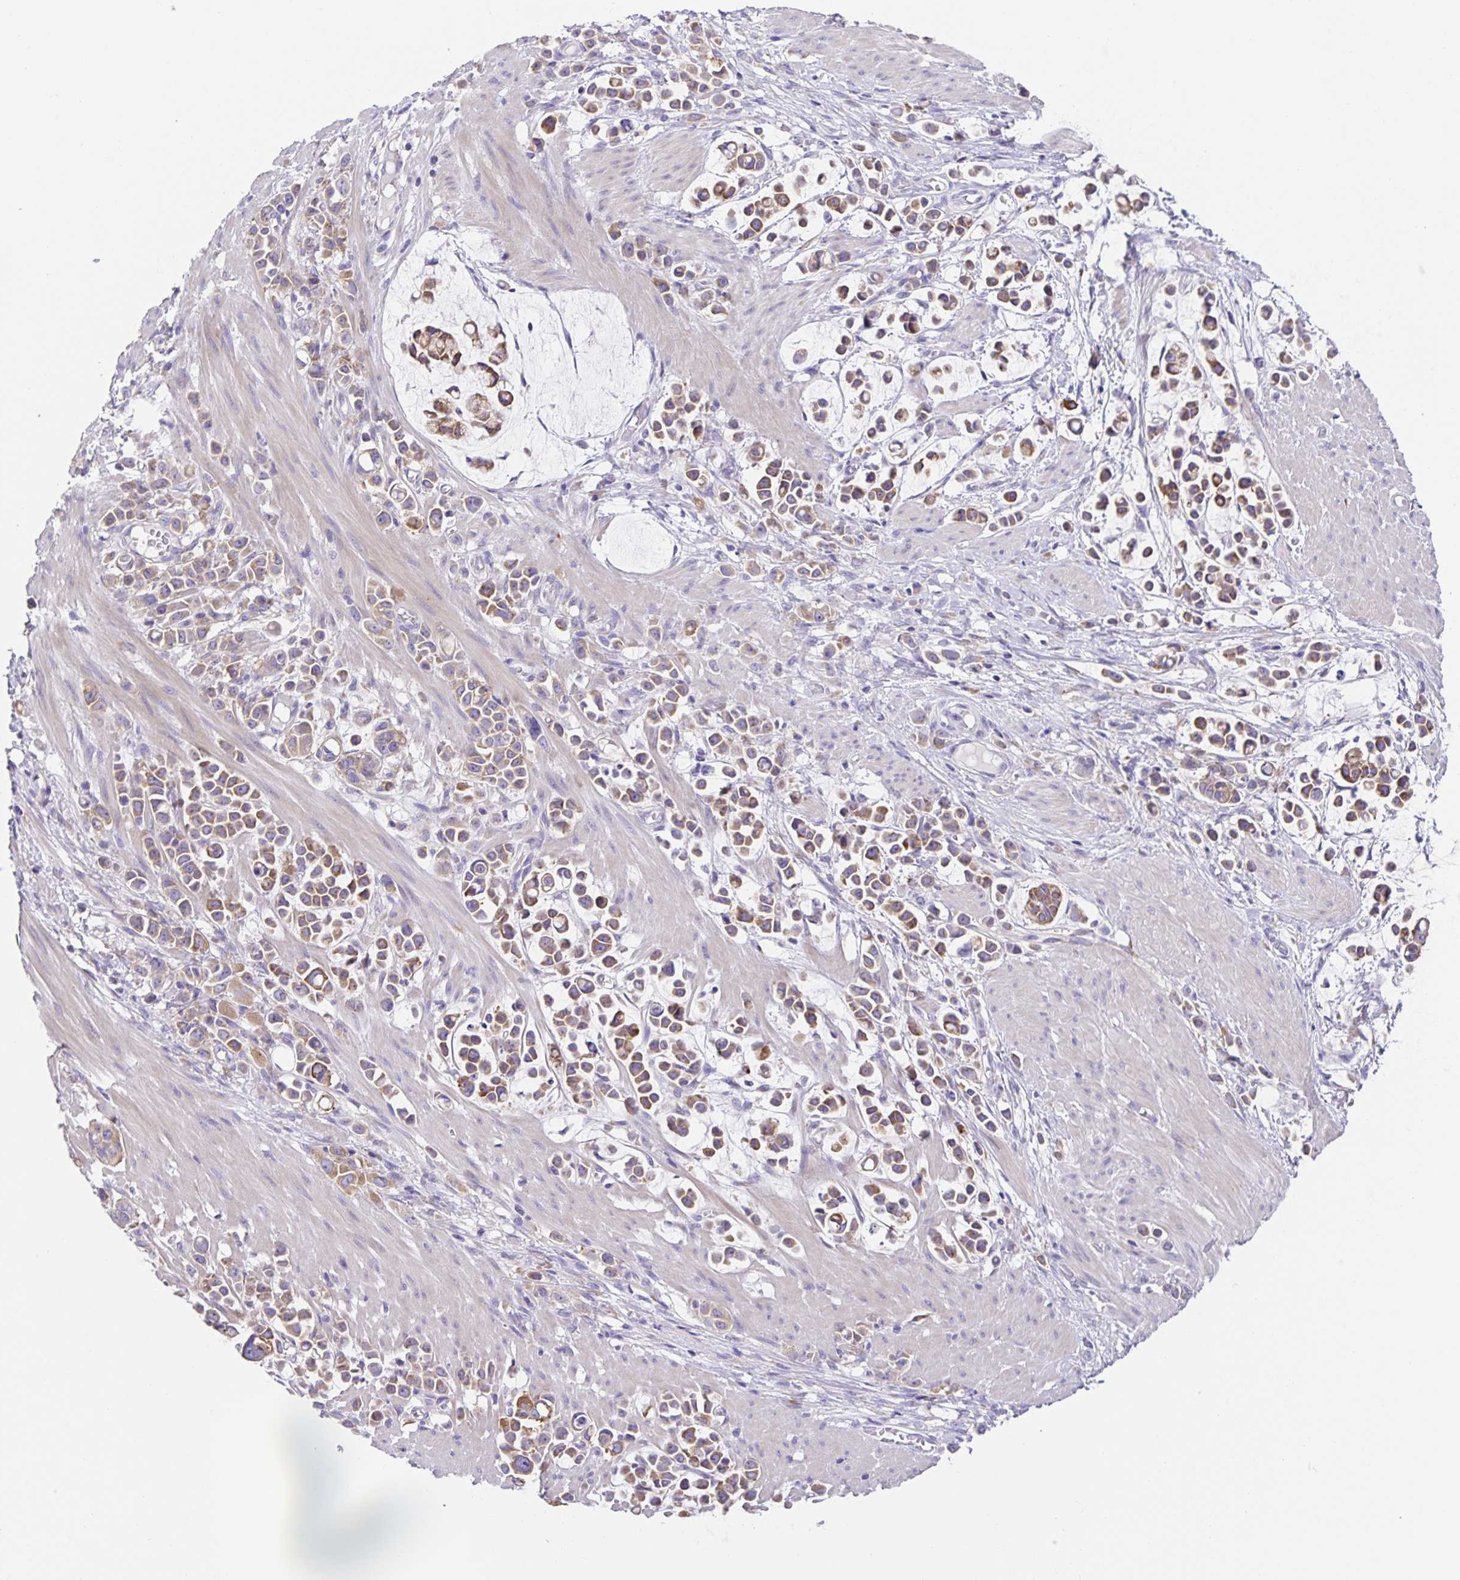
{"staining": {"intensity": "moderate", "quantity": "25%-75%", "location": "cytoplasmic/membranous"}, "tissue": "stomach cancer", "cell_type": "Tumor cells", "image_type": "cancer", "snomed": [{"axis": "morphology", "description": "Adenocarcinoma, NOS"}, {"axis": "topography", "description": "Stomach"}], "caption": "Immunohistochemistry histopathology image of neoplastic tissue: stomach adenocarcinoma stained using immunohistochemistry exhibits medium levels of moderate protein expression localized specifically in the cytoplasmic/membranous of tumor cells, appearing as a cytoplasmic/membranous brown color.", "gene": "PRR36", "patient": {"sex": "male", "age": 82}}